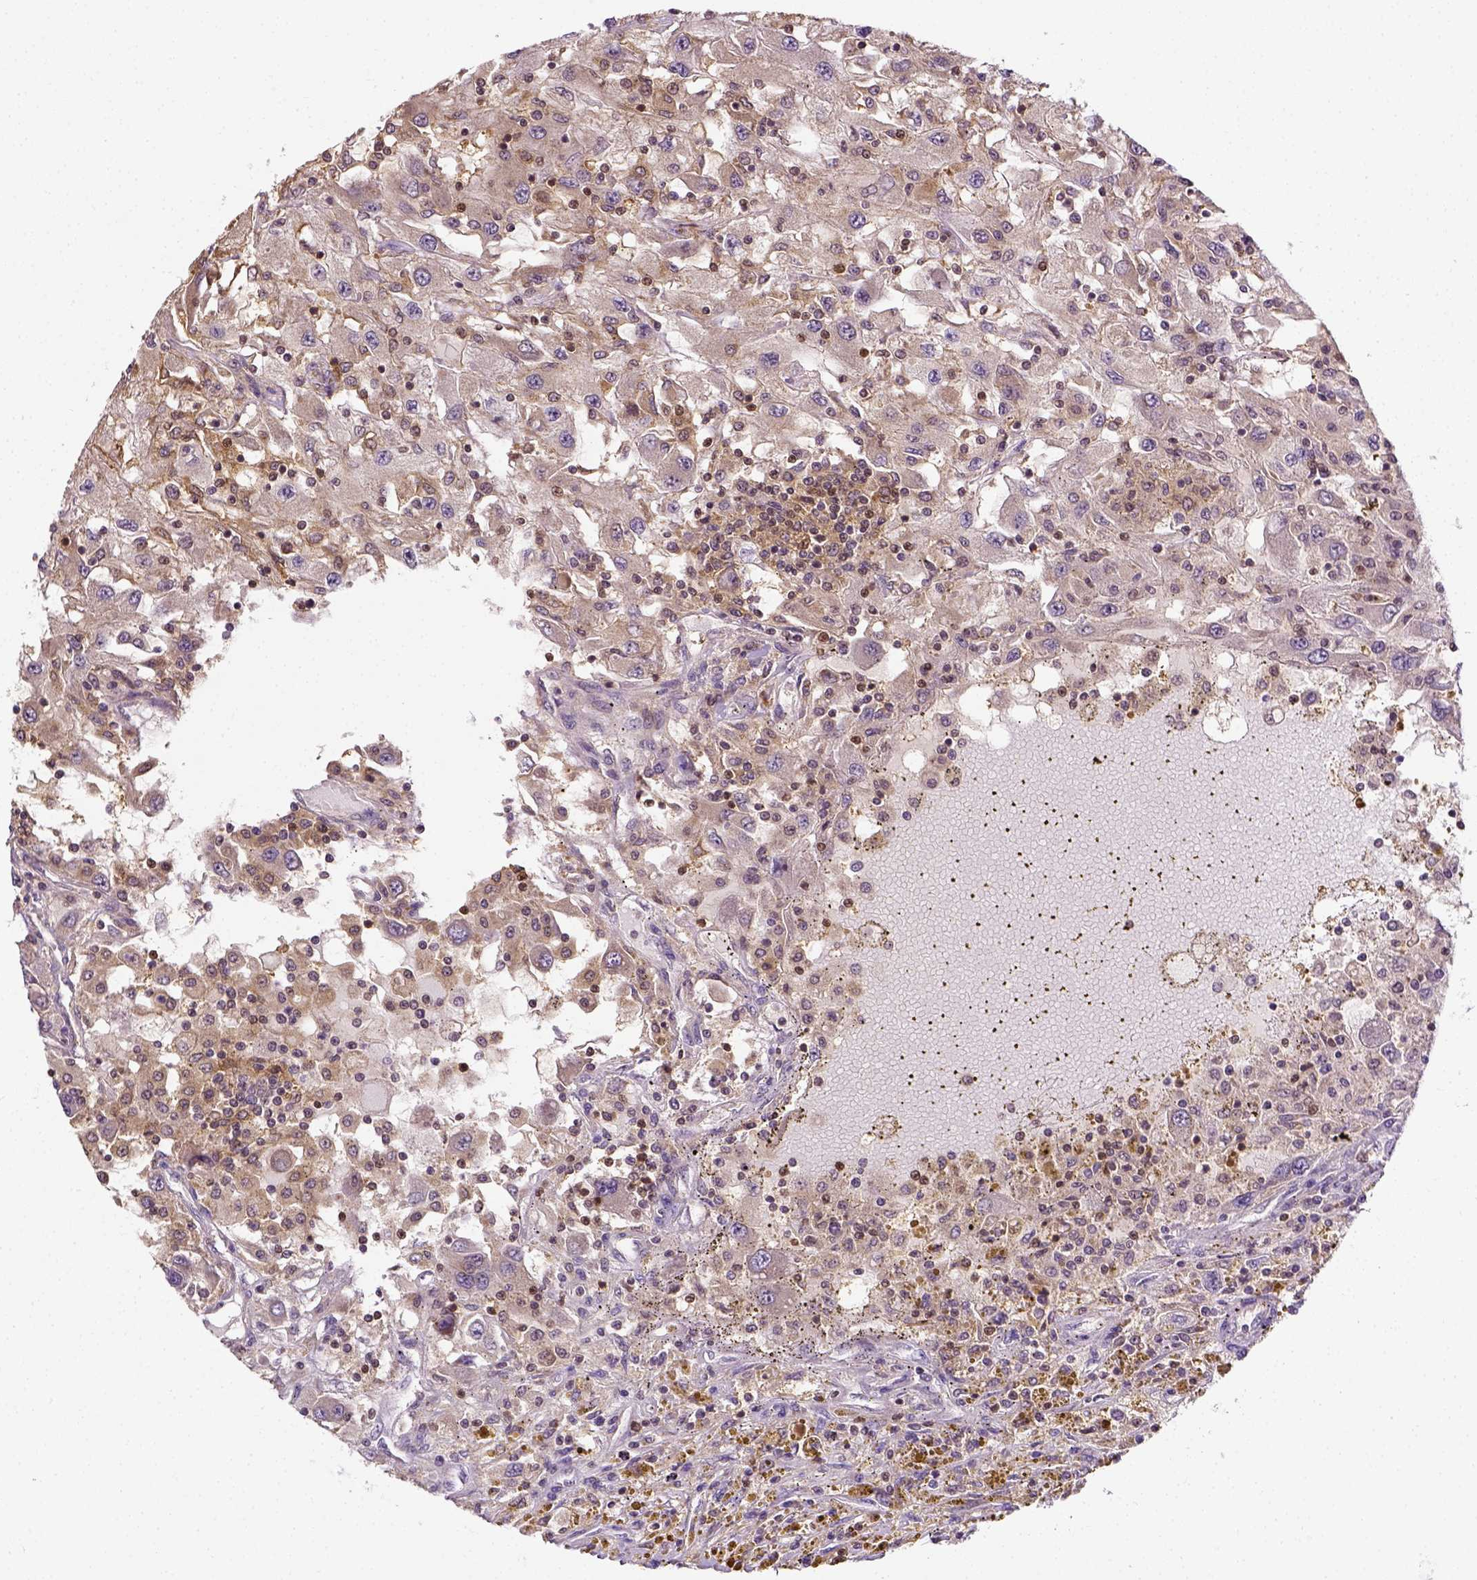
{"staining": {"intensity": "negative", "quantity": "none", "location": "none"}, "tissue": "renal cancer", "cell_type": "Tumor cells", "image_type": "cancer", "snomed": [{"axis": "morphology", "description": "Adenocarcinoma, NOS"}, {"axis": "topography", "description": "Kidney"}], "caption": "This is a photomicrograph of IHC staining of adenocarcinoma (renal), which shows no staining in tumor cells. (Brightfield microscopy of DAB immunohistochemistry (IHC) at high magnification).", "gene": "MATK", "patient": {"sex": "female", "age": 67}}